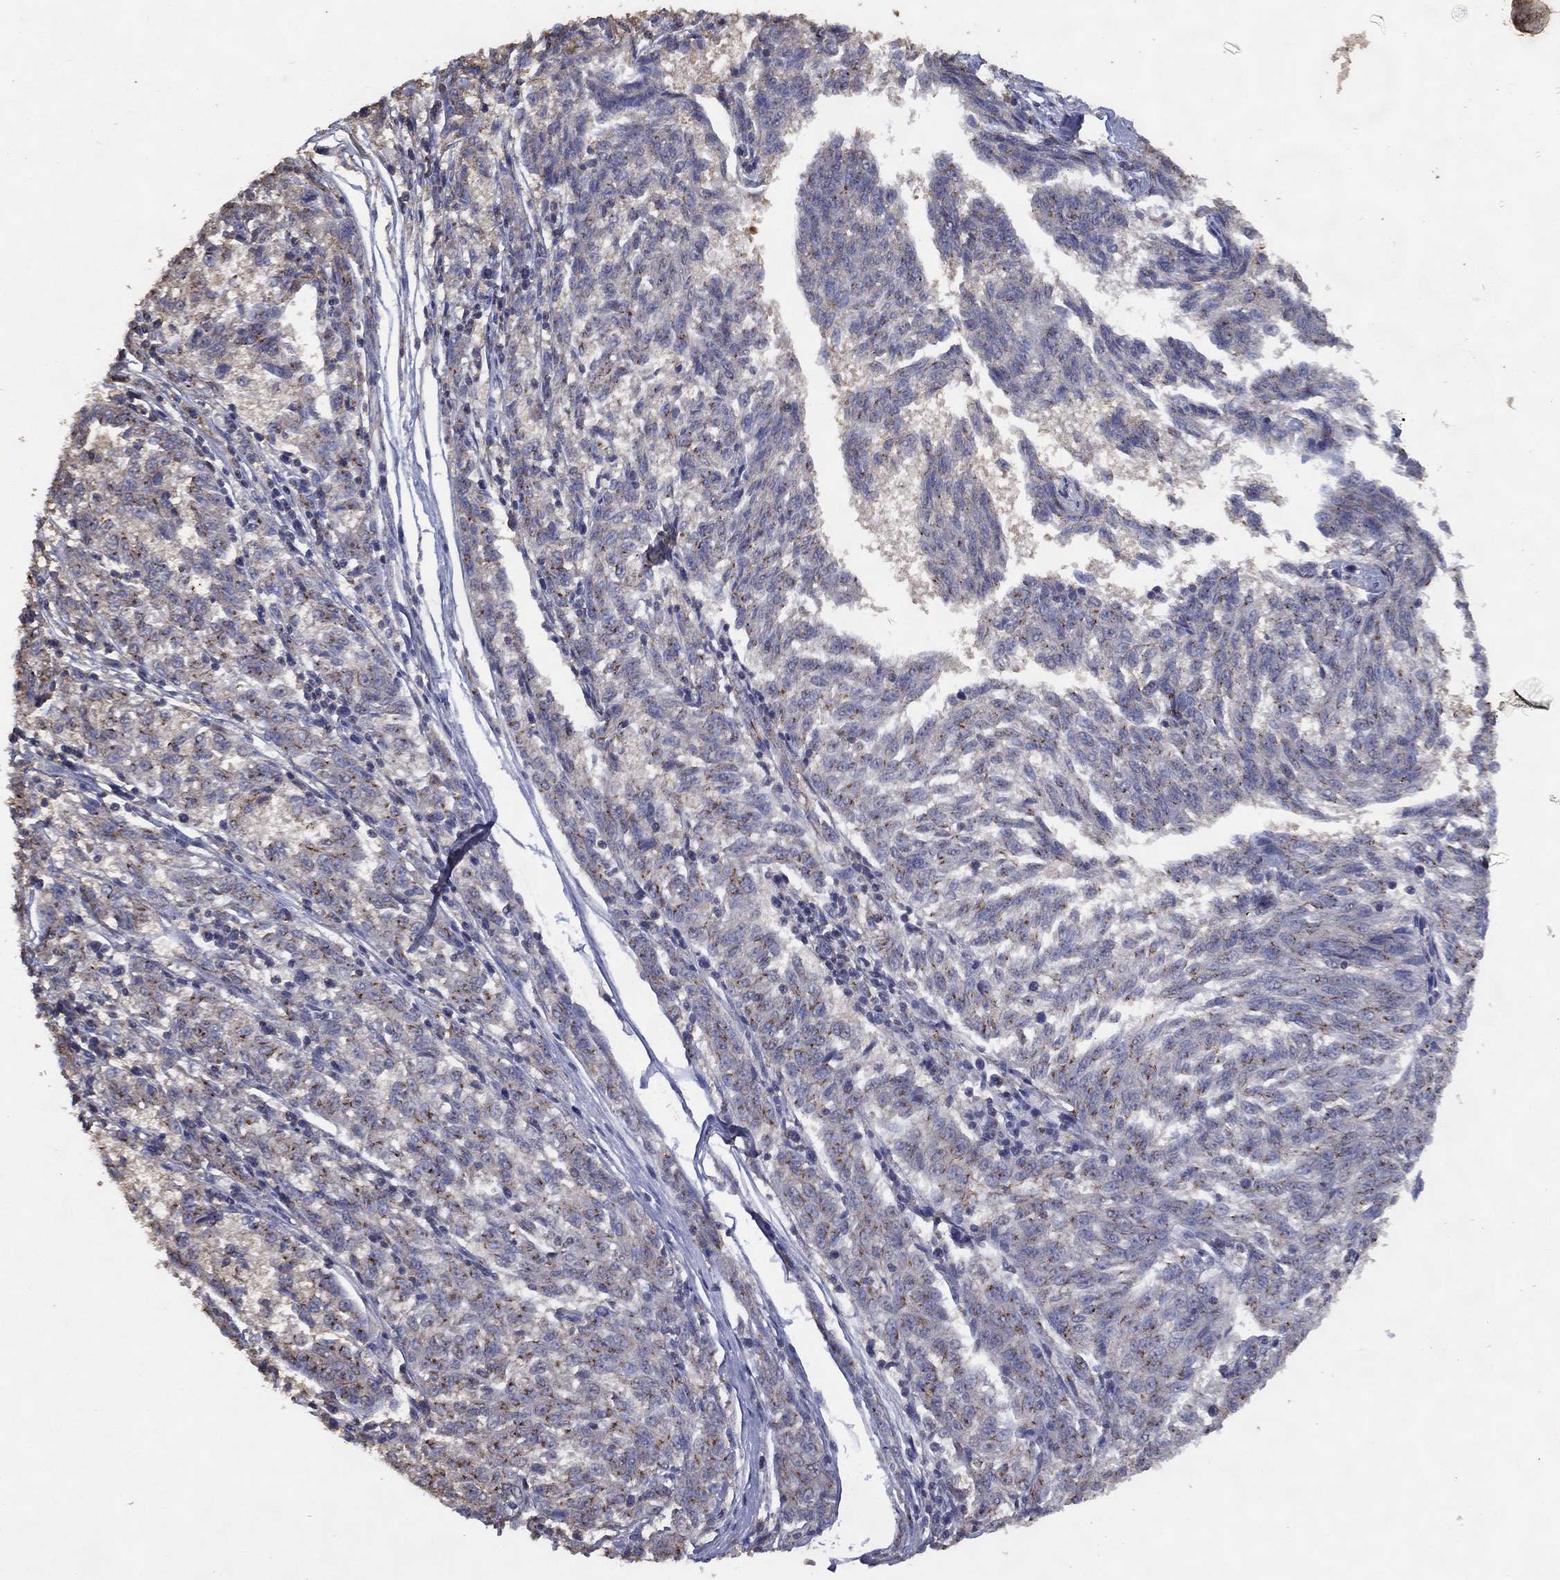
{"staining": {"intensity": "moderate", "quantity": "25%-75%", "location": "cytoplasmic/membranous"}, "tissue": "melanoma", "cell_type": "Tumor cells", "image_type": "cancer", "snomed": [{"axis": "morphology", "description": "Malignant melanoma, NOS"}, {"axis": "topography", "description": "Skin"}], "caption": "Immunohistochemistry (IHC) histopathology image of melanoma stained for a protein (brown), which demonstrates medium levels of moderate cytoplasmic/membranous positivity in approximately 25%-75% of tumor cells.", "gene": "GPR183", "patient": {"sex": "female", "age": 72}}